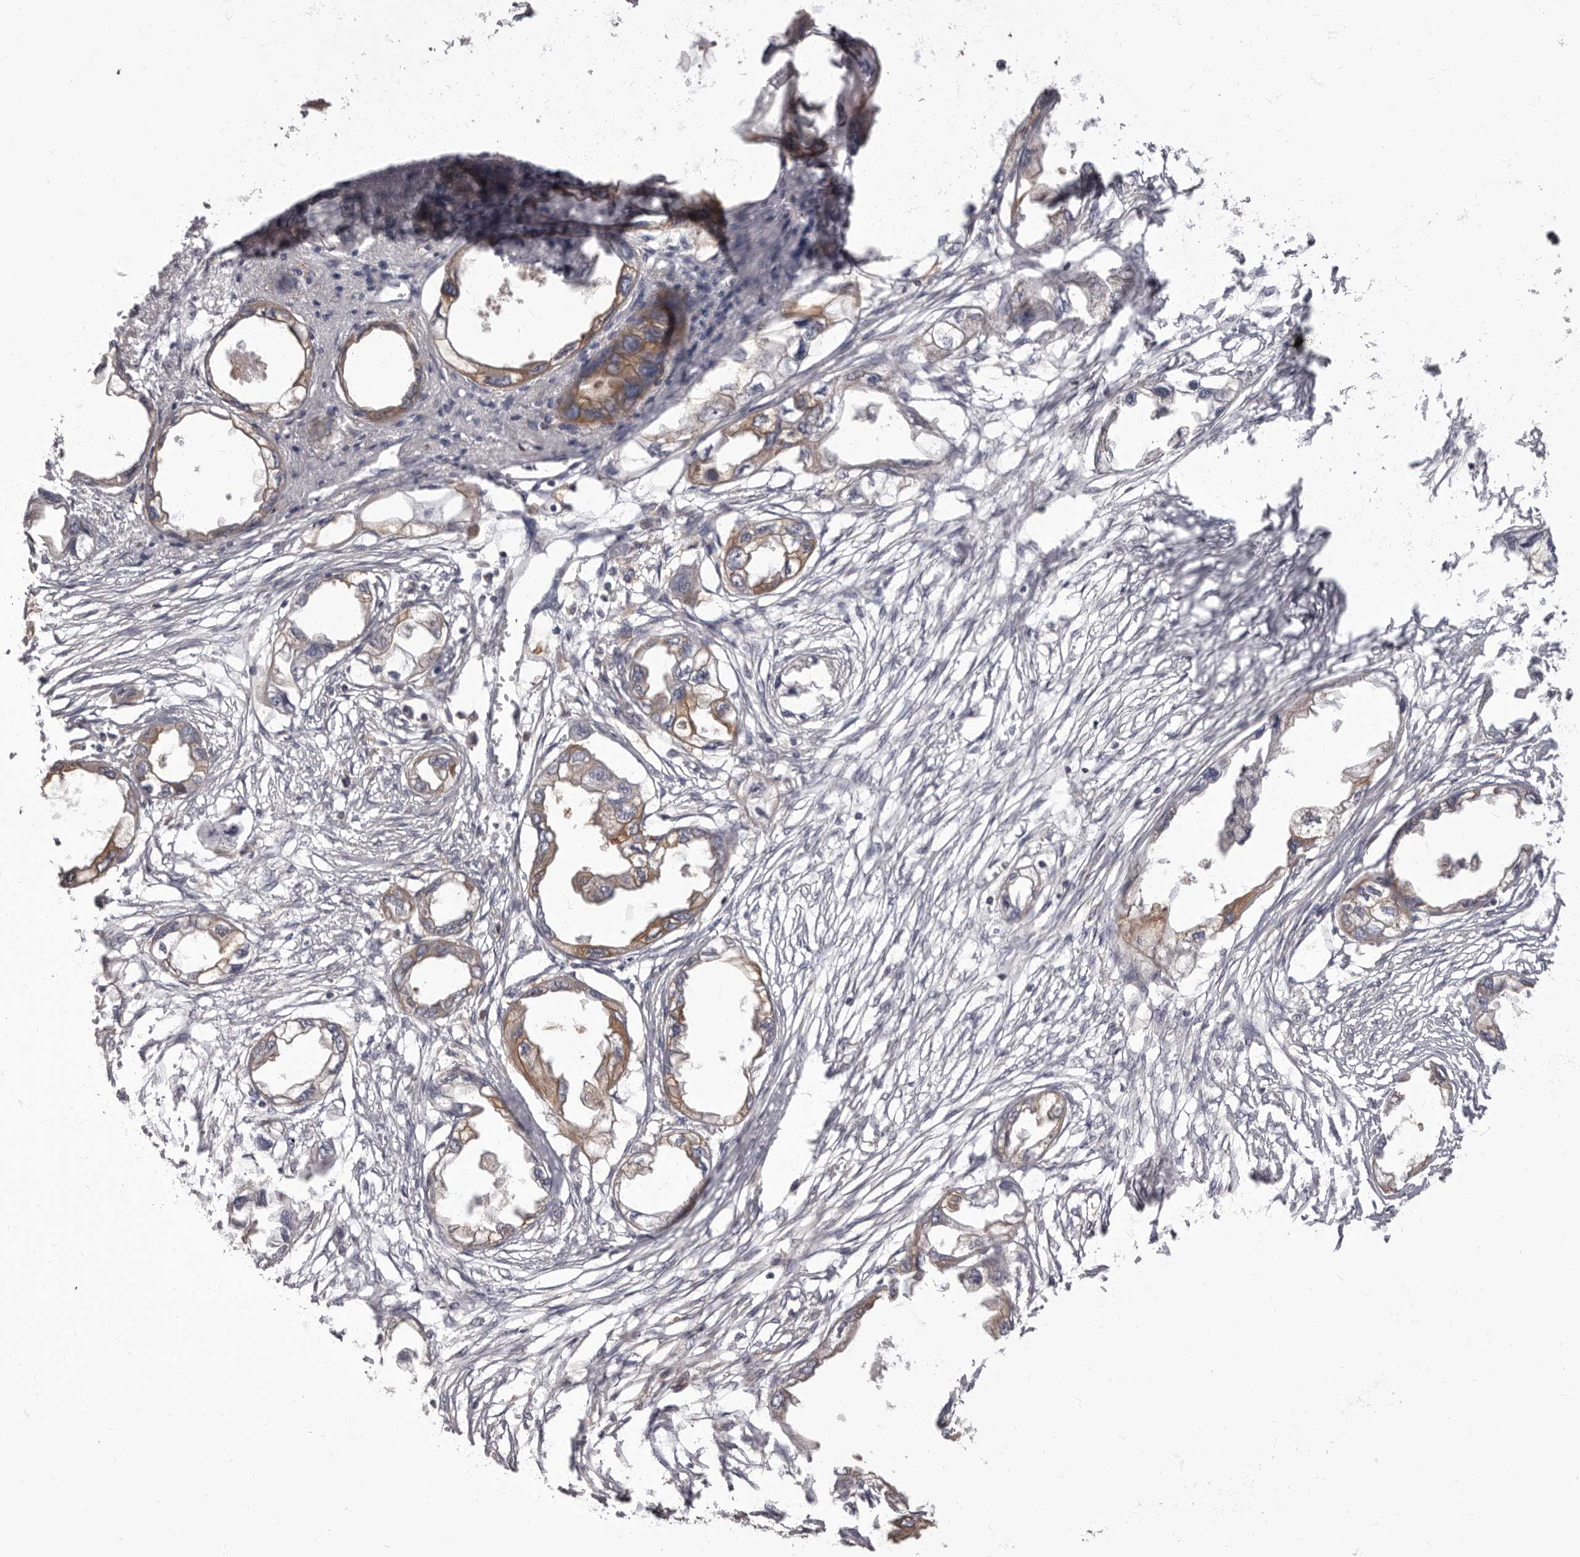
{"staining": {"intensity": "moderate", "quantity": "<25%", "location": "cytoplasmic/membranous"}, "tissue": "endometrial cancer", "cell_type": "Tumor cells", "image_type": "cancer", "snomed": [{"axis": "morphology", "description": "Adenocarcinoma, NOS"}, {"axis": "morphology", "description": "Adenocarcinoma, metastatic, NOS"}, {"axis": "topography", "description": "Adipose tissue"}, {"axis": "topography", "description": "Endometrium"}], "caption": "Human adenocarcinoma (endometrial) stained with a protein marker reveals moderate staining in tumor cells.", "gene": "APEH", "patient": {"sex": "female", "age": 67}}